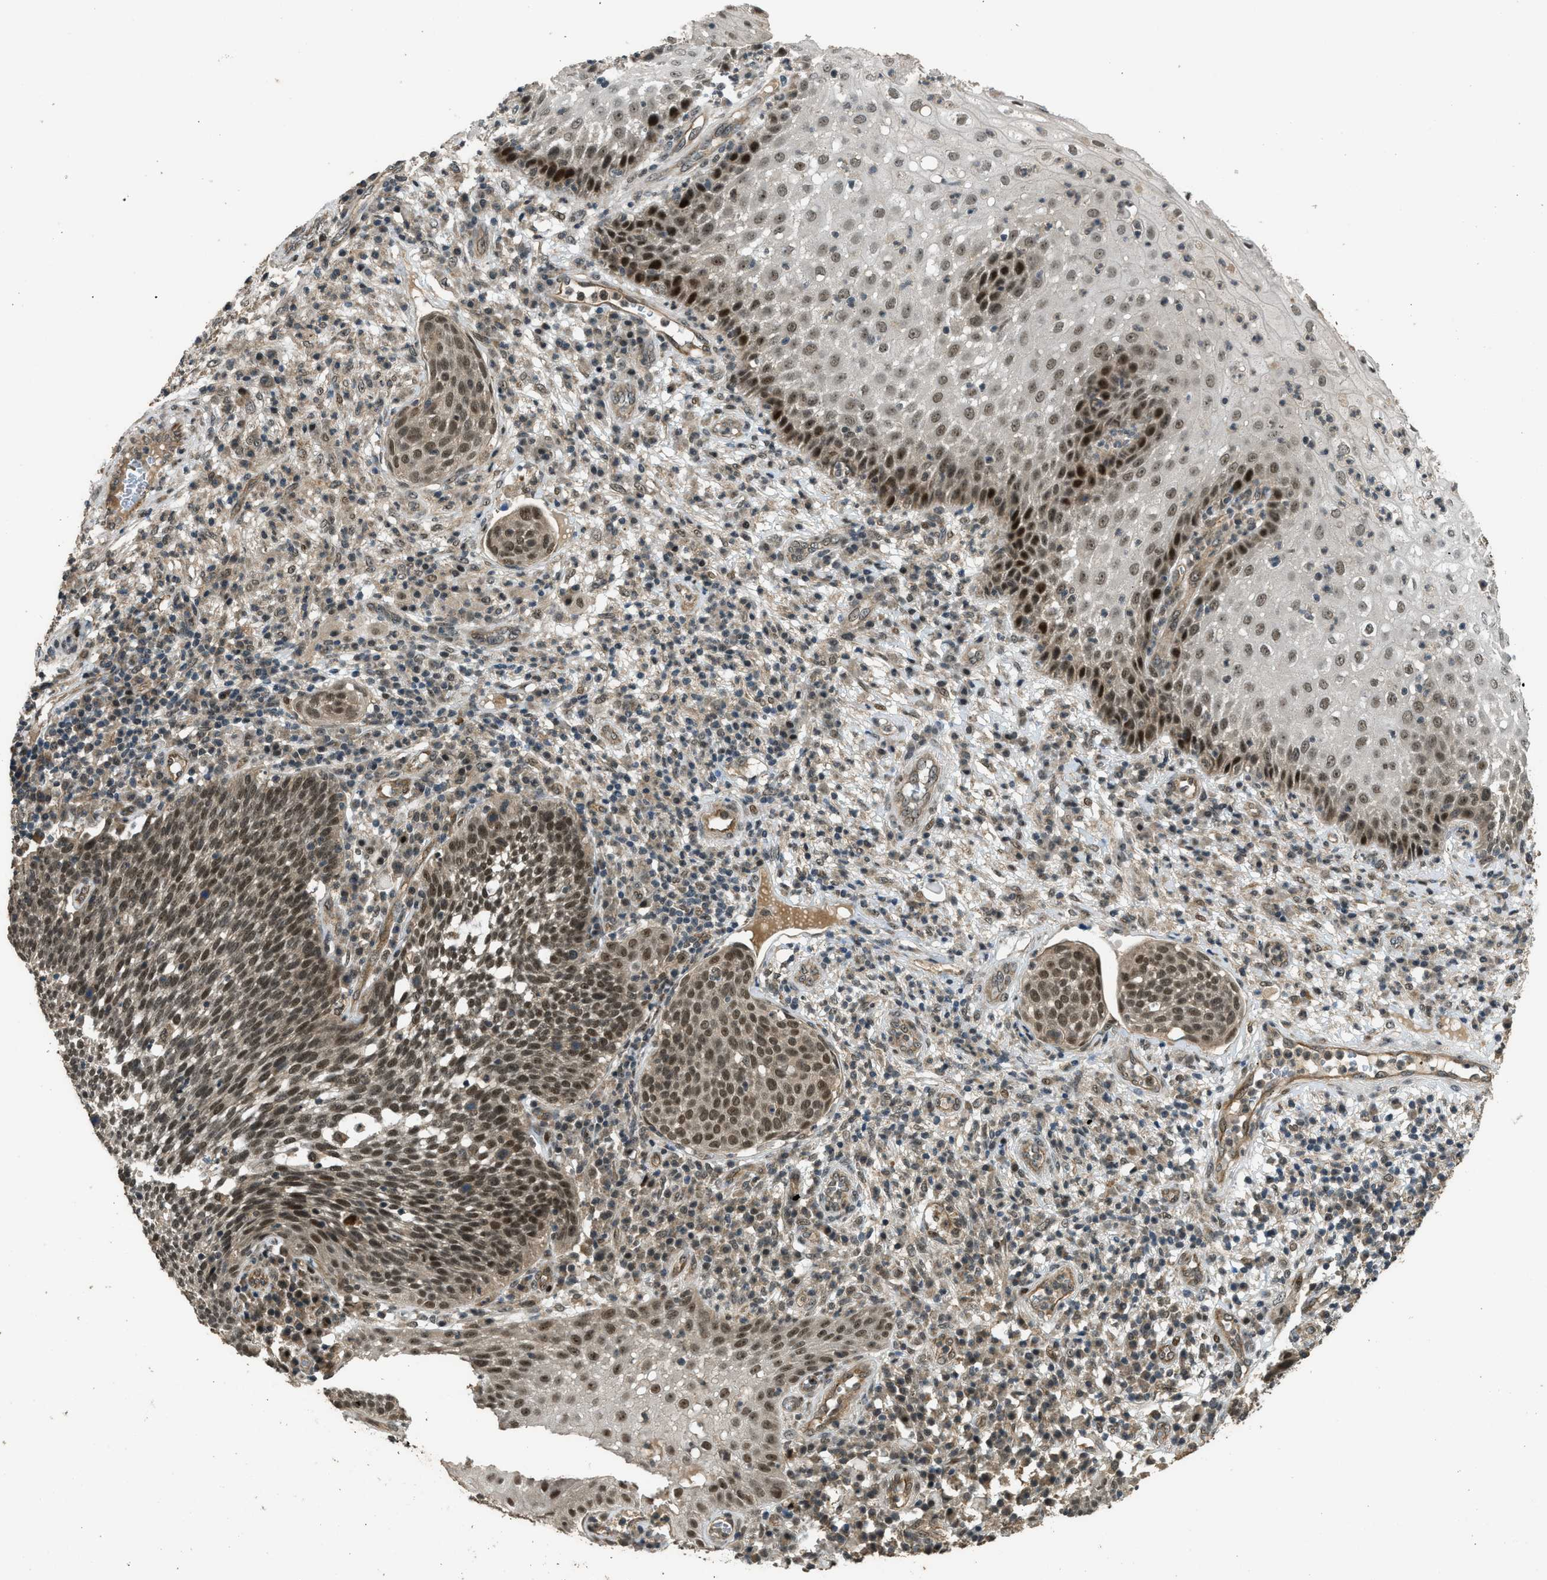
{"staining": {"intensity": "moderate", "quantity": ">75%", "location": "nuclear"}, "tissue": "cervical cancer", "cell_type": "Tumor cells", "image_type": "cancer", "snomed": [{"axis": "morphology", "description": "Squamous cell carcinoma, NOS"}, {"axis": "topography", "description": "Cervix"}], "caption": "Protein expression analysis of squamous cell carcinoma (cervical) shows moderate nuclear positivity in about >75% of tumor cells.", "gene": "GET1", "patient": {"sex": "female", "age": 34}}